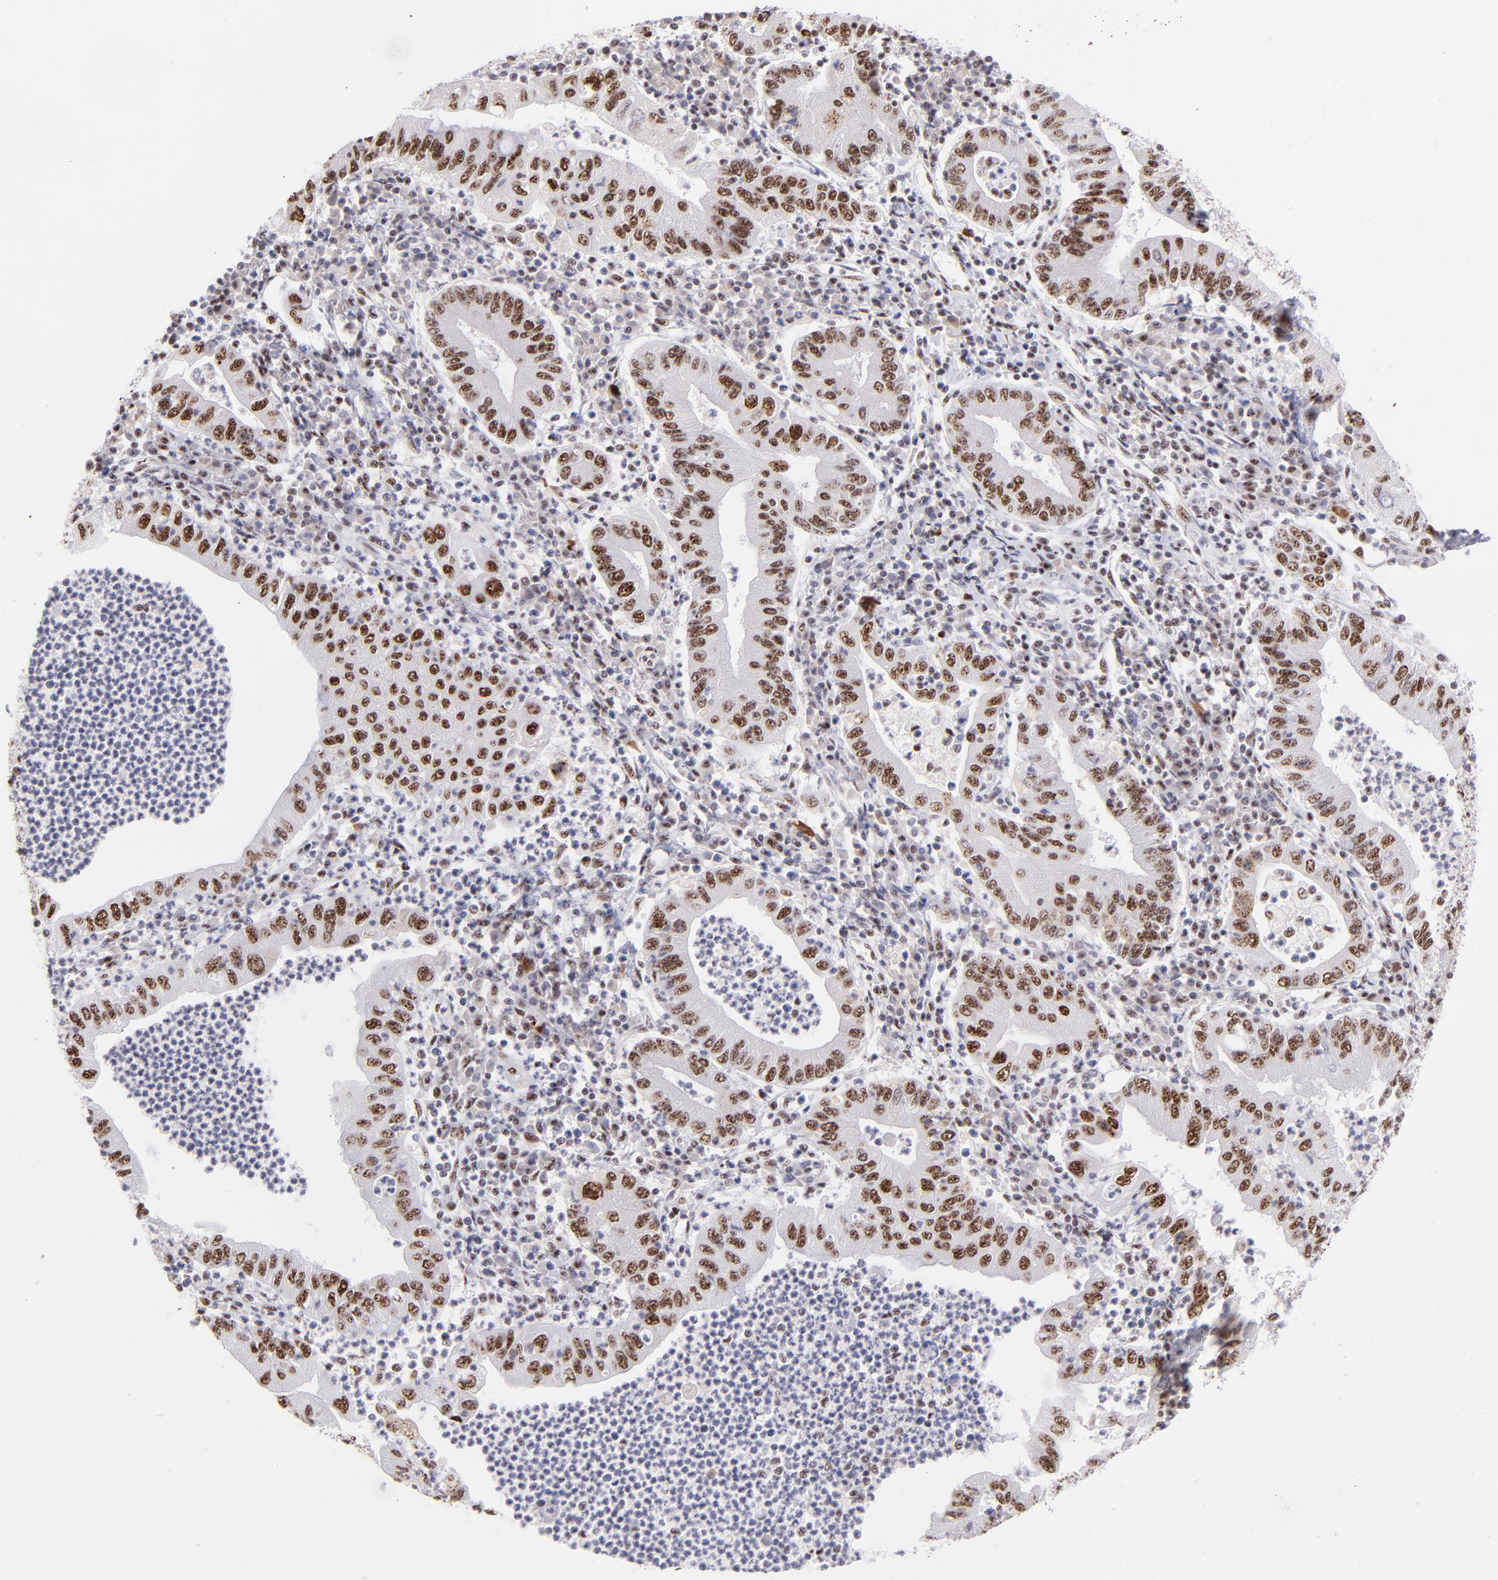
{"staining": {"intensity": "moderate", "quantity": ">75%", "location": "nuclear"}, "tissue": "stomach cancer", "cell_type": "Tumor cells", "image_type": "cancer", "snomed": [{"axis": "morphology", "description": "Normal tissue, NOS"}, {"axis": "morphology", "description": "Adenocarcinoma, NOS"}, {"axis": "topography", "description": "Esophagus"}, {"axis": "topography", "description": "Stomach, upper"}, {"axis": "topography", "description": "Peripheral nerve tissue"}], "caption": "Stomach cancer (adenocarcinoma) stained for a protein exhibits moderate nuclear positivity in tumor cells.", "gene": "CDC25C", "patient": {"sex": "male", "age": 62}}